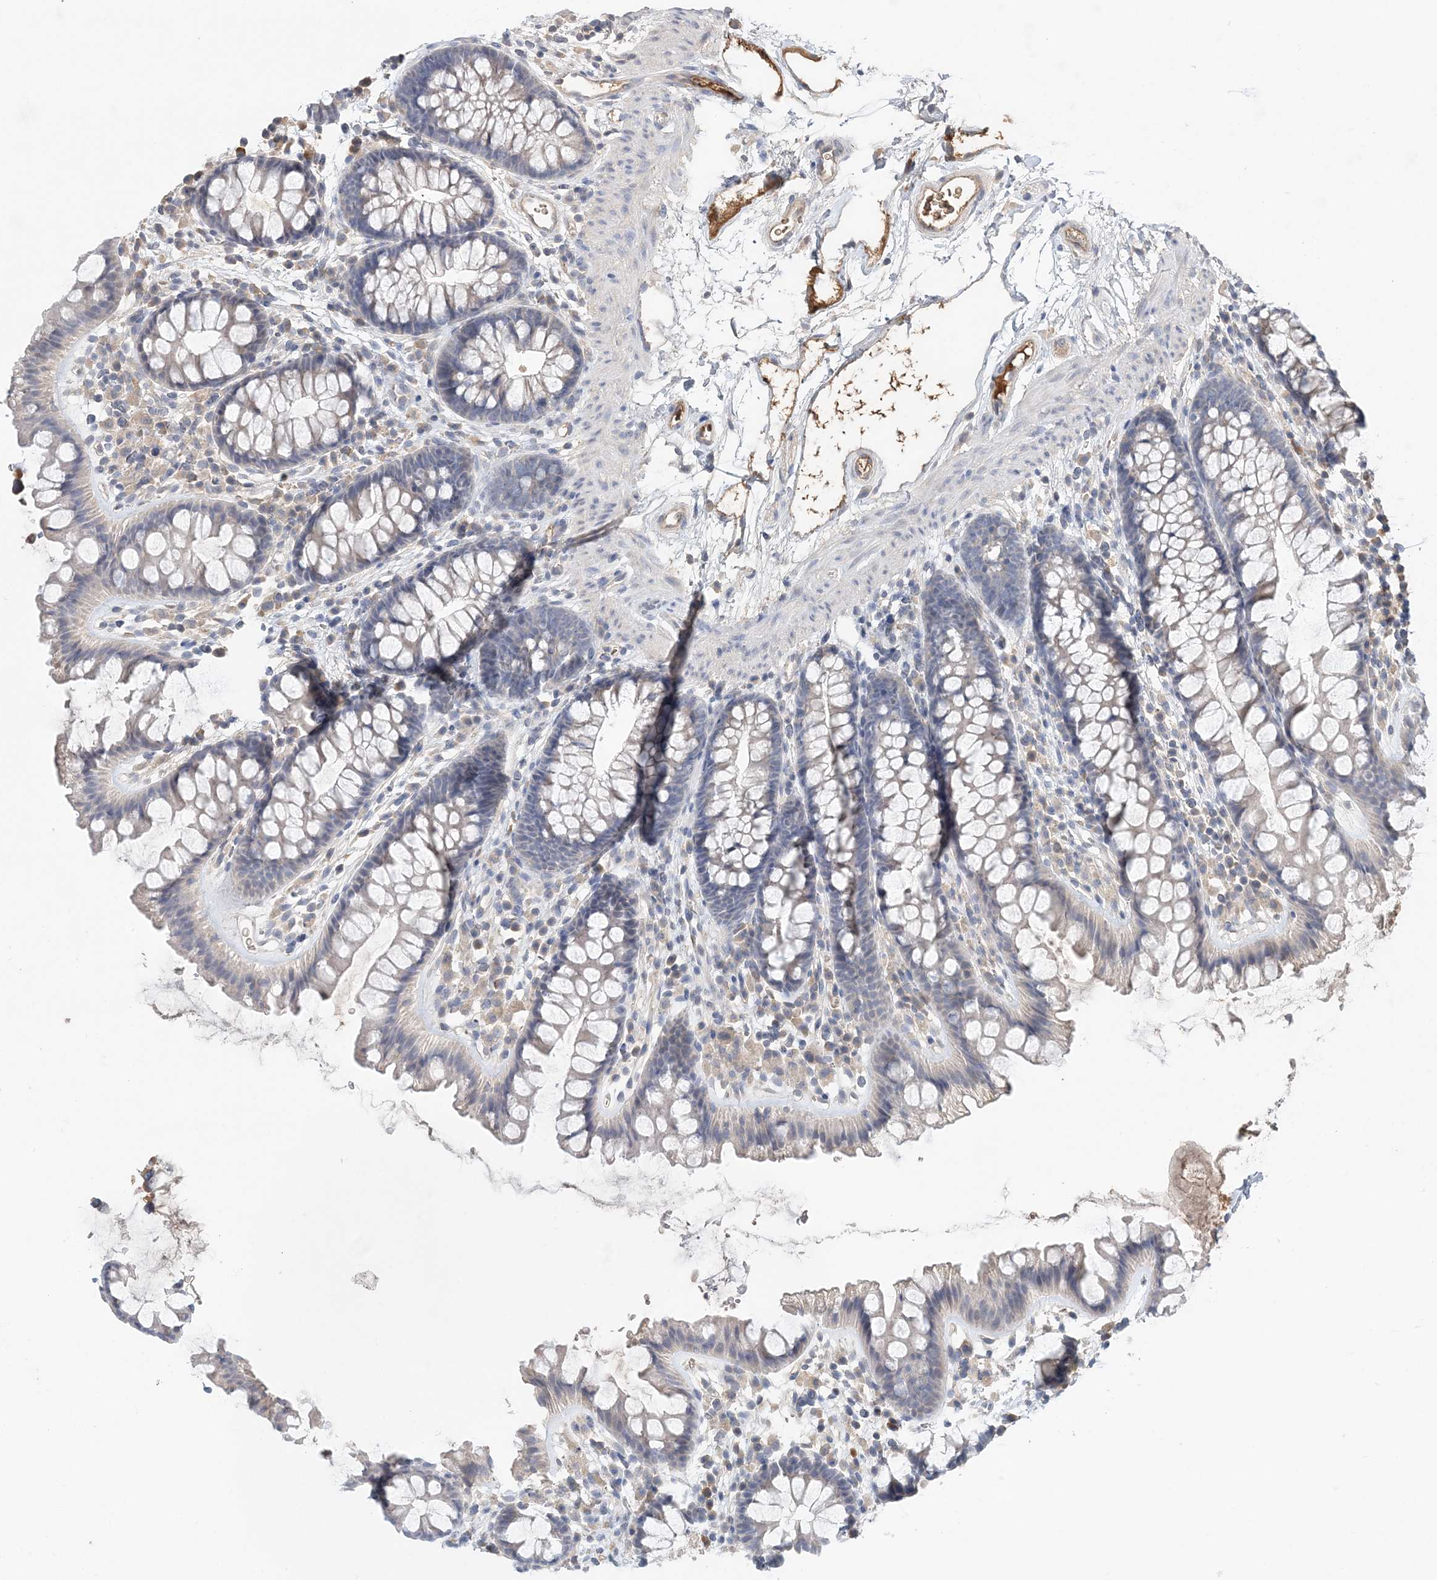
{"staining": {"intensity": "weak", "quantity": ">75%", "location": "cytoplasmic/membranous"}, "tissue": "colon", "cell_type": "Endothelial cells", "image_type": "normal", "snomed": [{"axis": "morphology", "description": "Normal tissue, NOS"}, {"axis": "topography", "description": "Colon"}], "caption": "This photomicrograph shows benign colon stained with immunohistochemistry to label a protein in brown. The cytoplasmic/membranous of endothelial cells show weak positivity for the protein. Nuclei are counter-stained blue.", "gene": "SYCP3", "patient": {"sex": "female", "age": 62}}